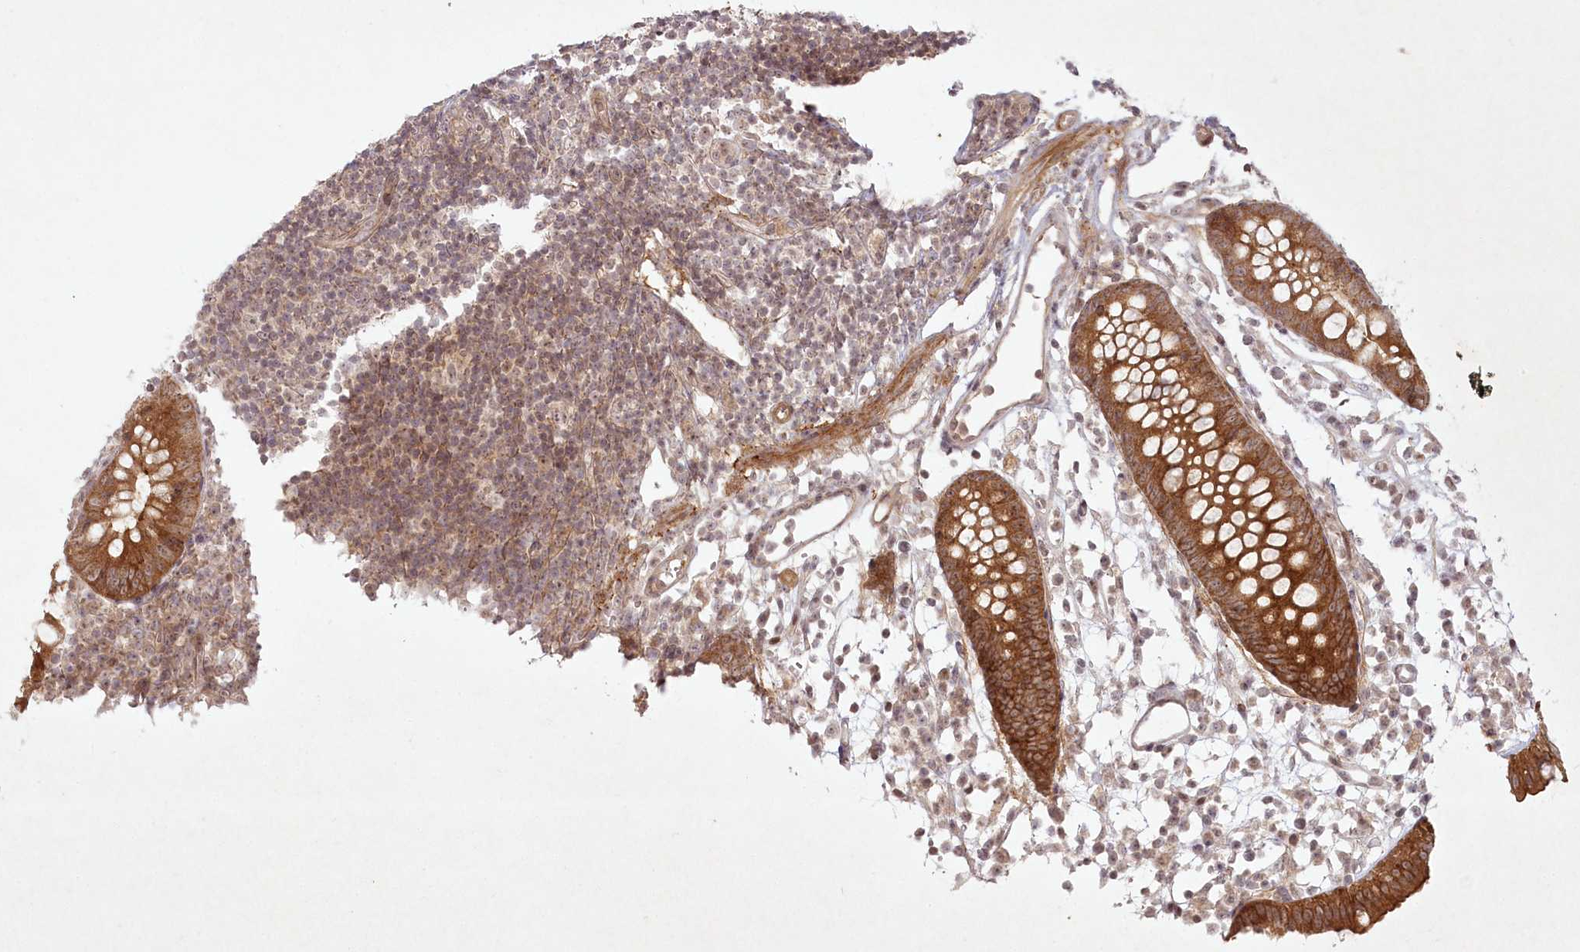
{"staining": {"intensity": "strong", "quantity": ">75%", "location": "cytoplasmic/membranous"}, "tissue": "appendix", "cell_type": "Glandular cells", "image_type": "normal", "snomed": [{"axis": "morphology", "description": "Normal tissue, NOS"}, {"axis": "topography", "description": "Appendix"}], "caption": "Strong cytoplasmic/membranous protein positivity is present in about >75% of glandular cells in appendix.", "gene": "SH2D3A", "patient": {"sex": "female", "age": 20}}